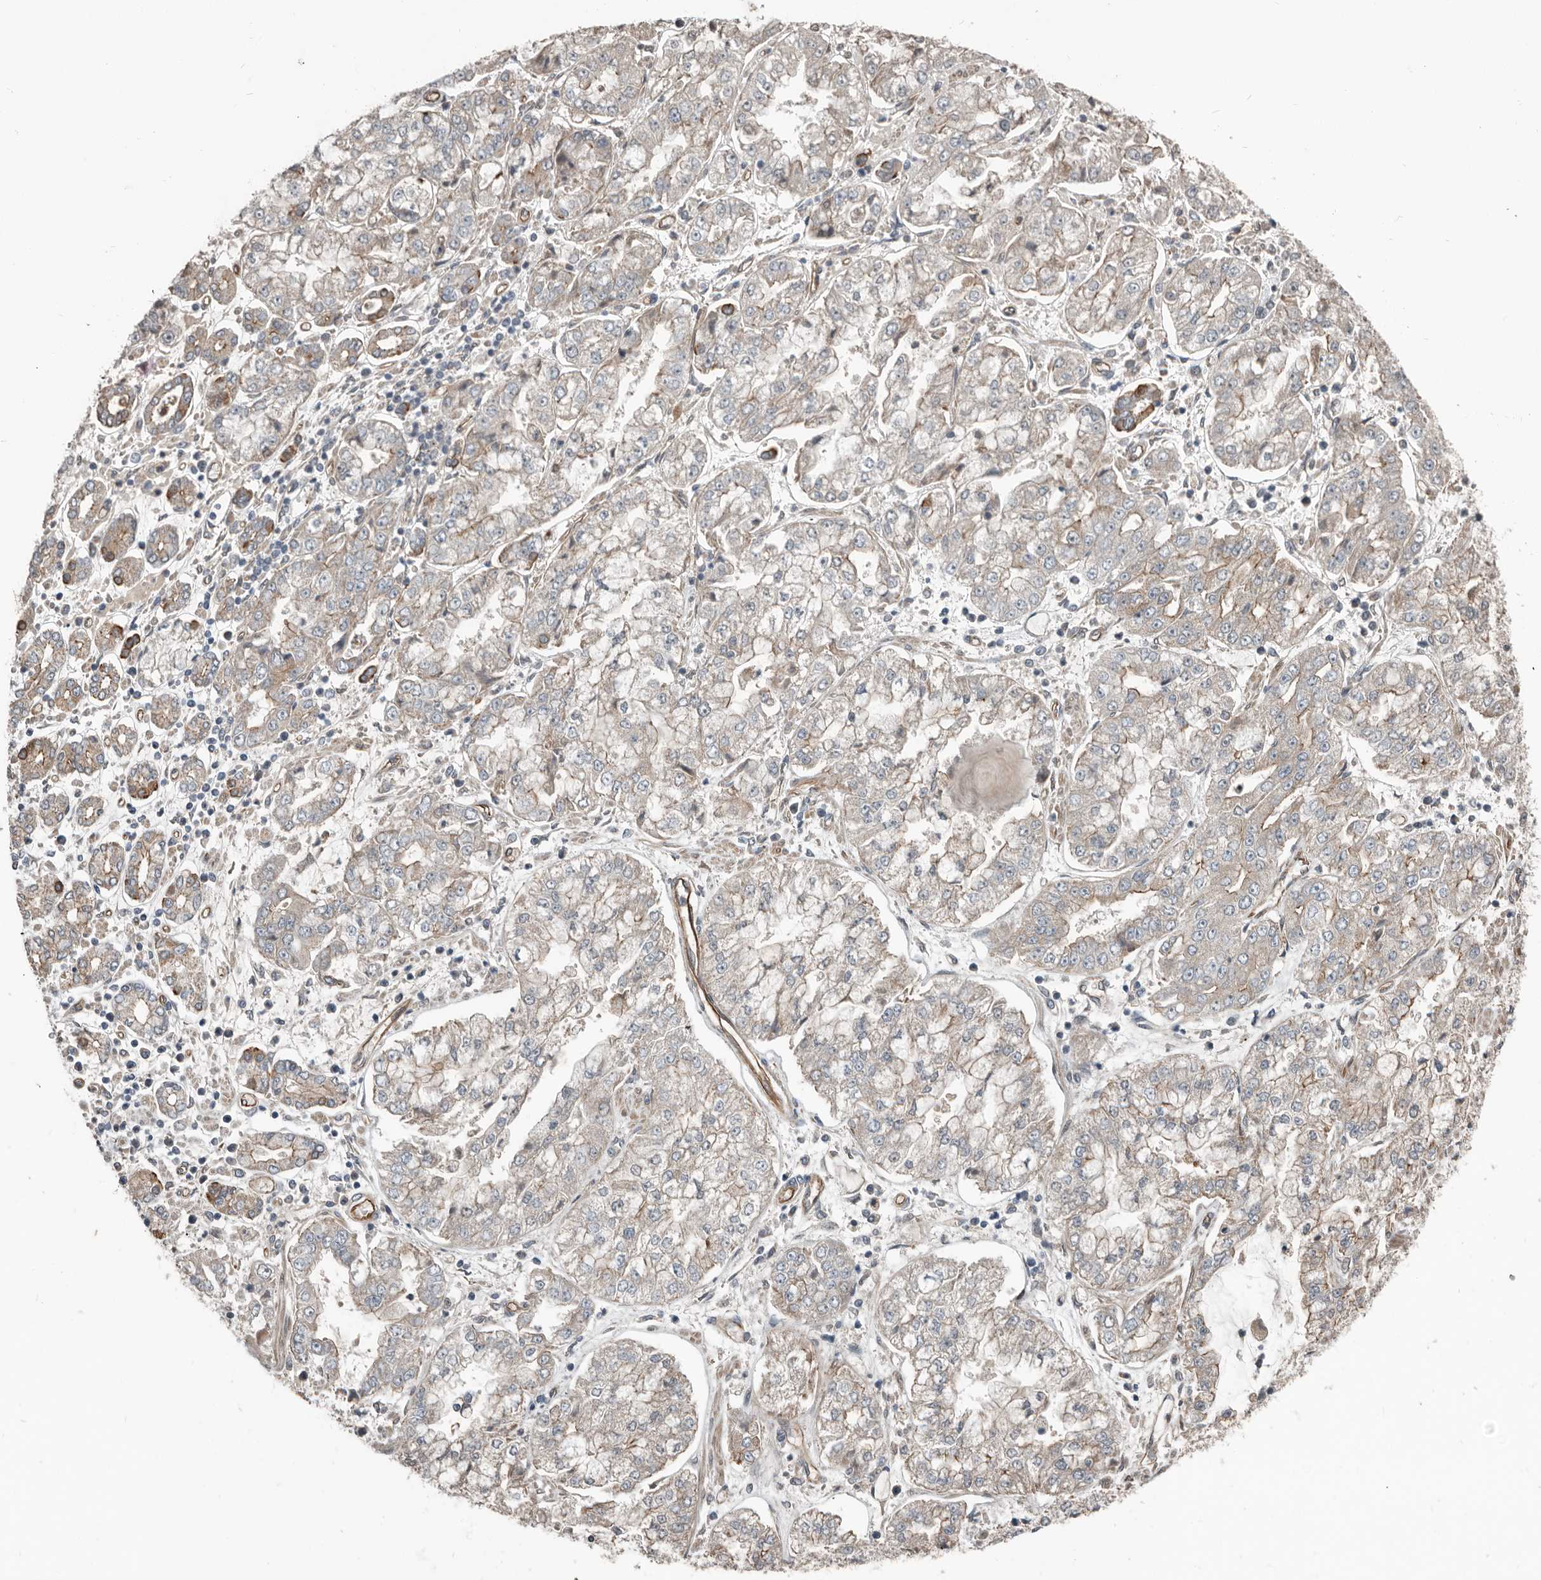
{"staining": {"intensity": "weak", "quantity": "<25%", "location": "cytoplasmic/membranous"}, "tissue": "stomach cancer", "cell_type": "Tumor cells", "image_type": "cancer", "snomed": [{"axis": "morphology", "description": "Adenocarcinoma, NOS"}, {"axis": "topography", "description": "Stomach"}], "caption": "Immunohistochemistry (IHC) histopathology image of adenocarcinoma (stomach) stained for a protein (brown), which displays no staining in tumor cells. (DAB IHC, high magnification).", "gene": "YOD1", "patient": {"sex": "male", "age": 76}}